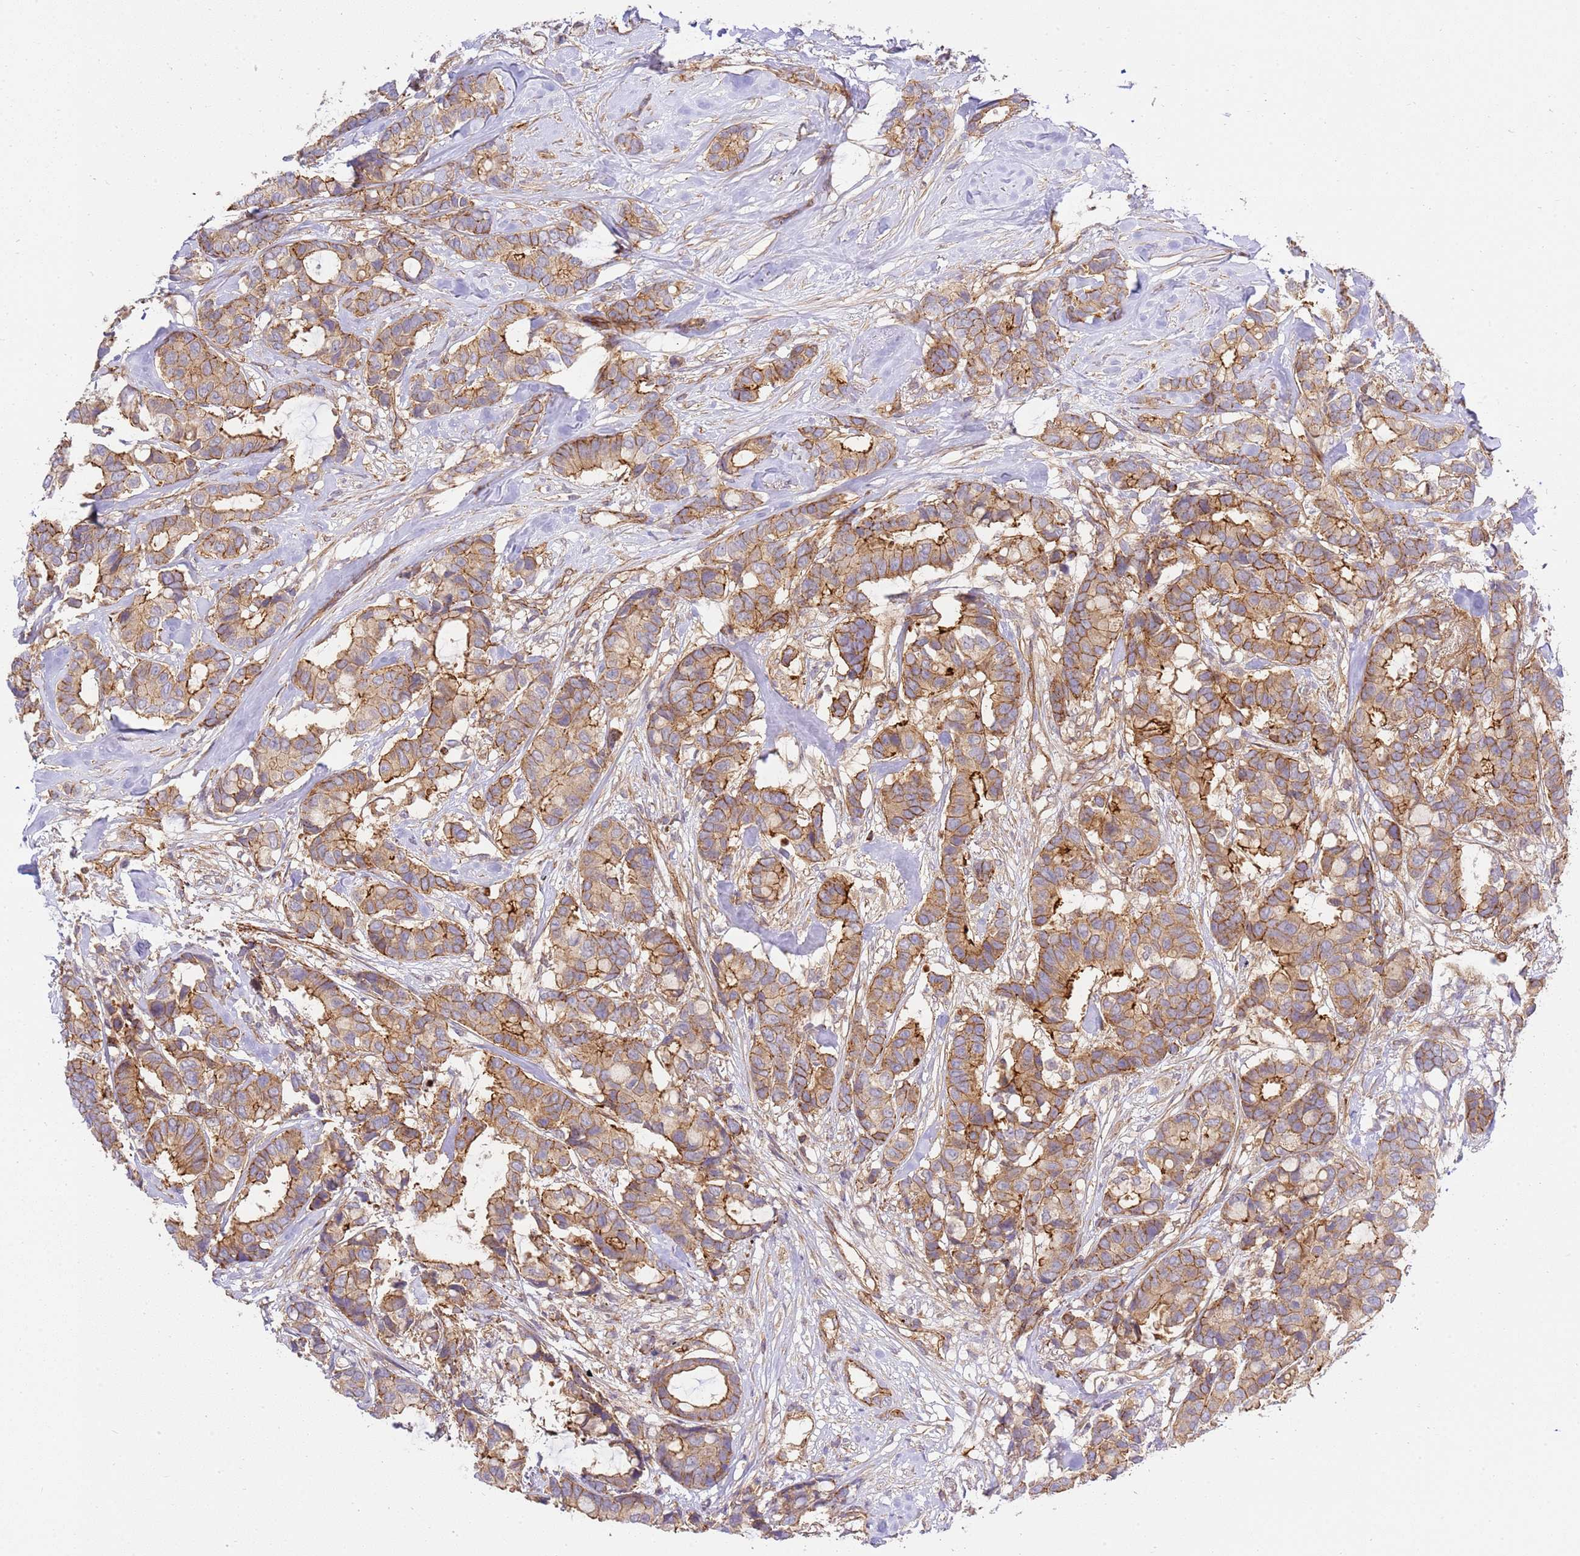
{"staining": {"intensity": "moderate", "quantity": ">75%", "location": "cytoplasmic/membranous"}, "tissue": "breast cancer", "cell_type": "Tumor cells", "image_type": "cancer", "snomed": [{"axis": "morphology", "description": "Duct carcinoma"}, {"axis": "topography", "description": "Breast"}], "caption": "Breast invasive ductal carcinoma stained for a protein exhibits moderate cytoplasmic/membranous positivity in tumor cells. The staining was performed using DAB to visualize the protein expression in brown, while the nuclei were stained in blue with hematoxylin (Magnification: 20x).", "gene": "EFCAB8", "patient": {"sex": "female", "age": 87}}